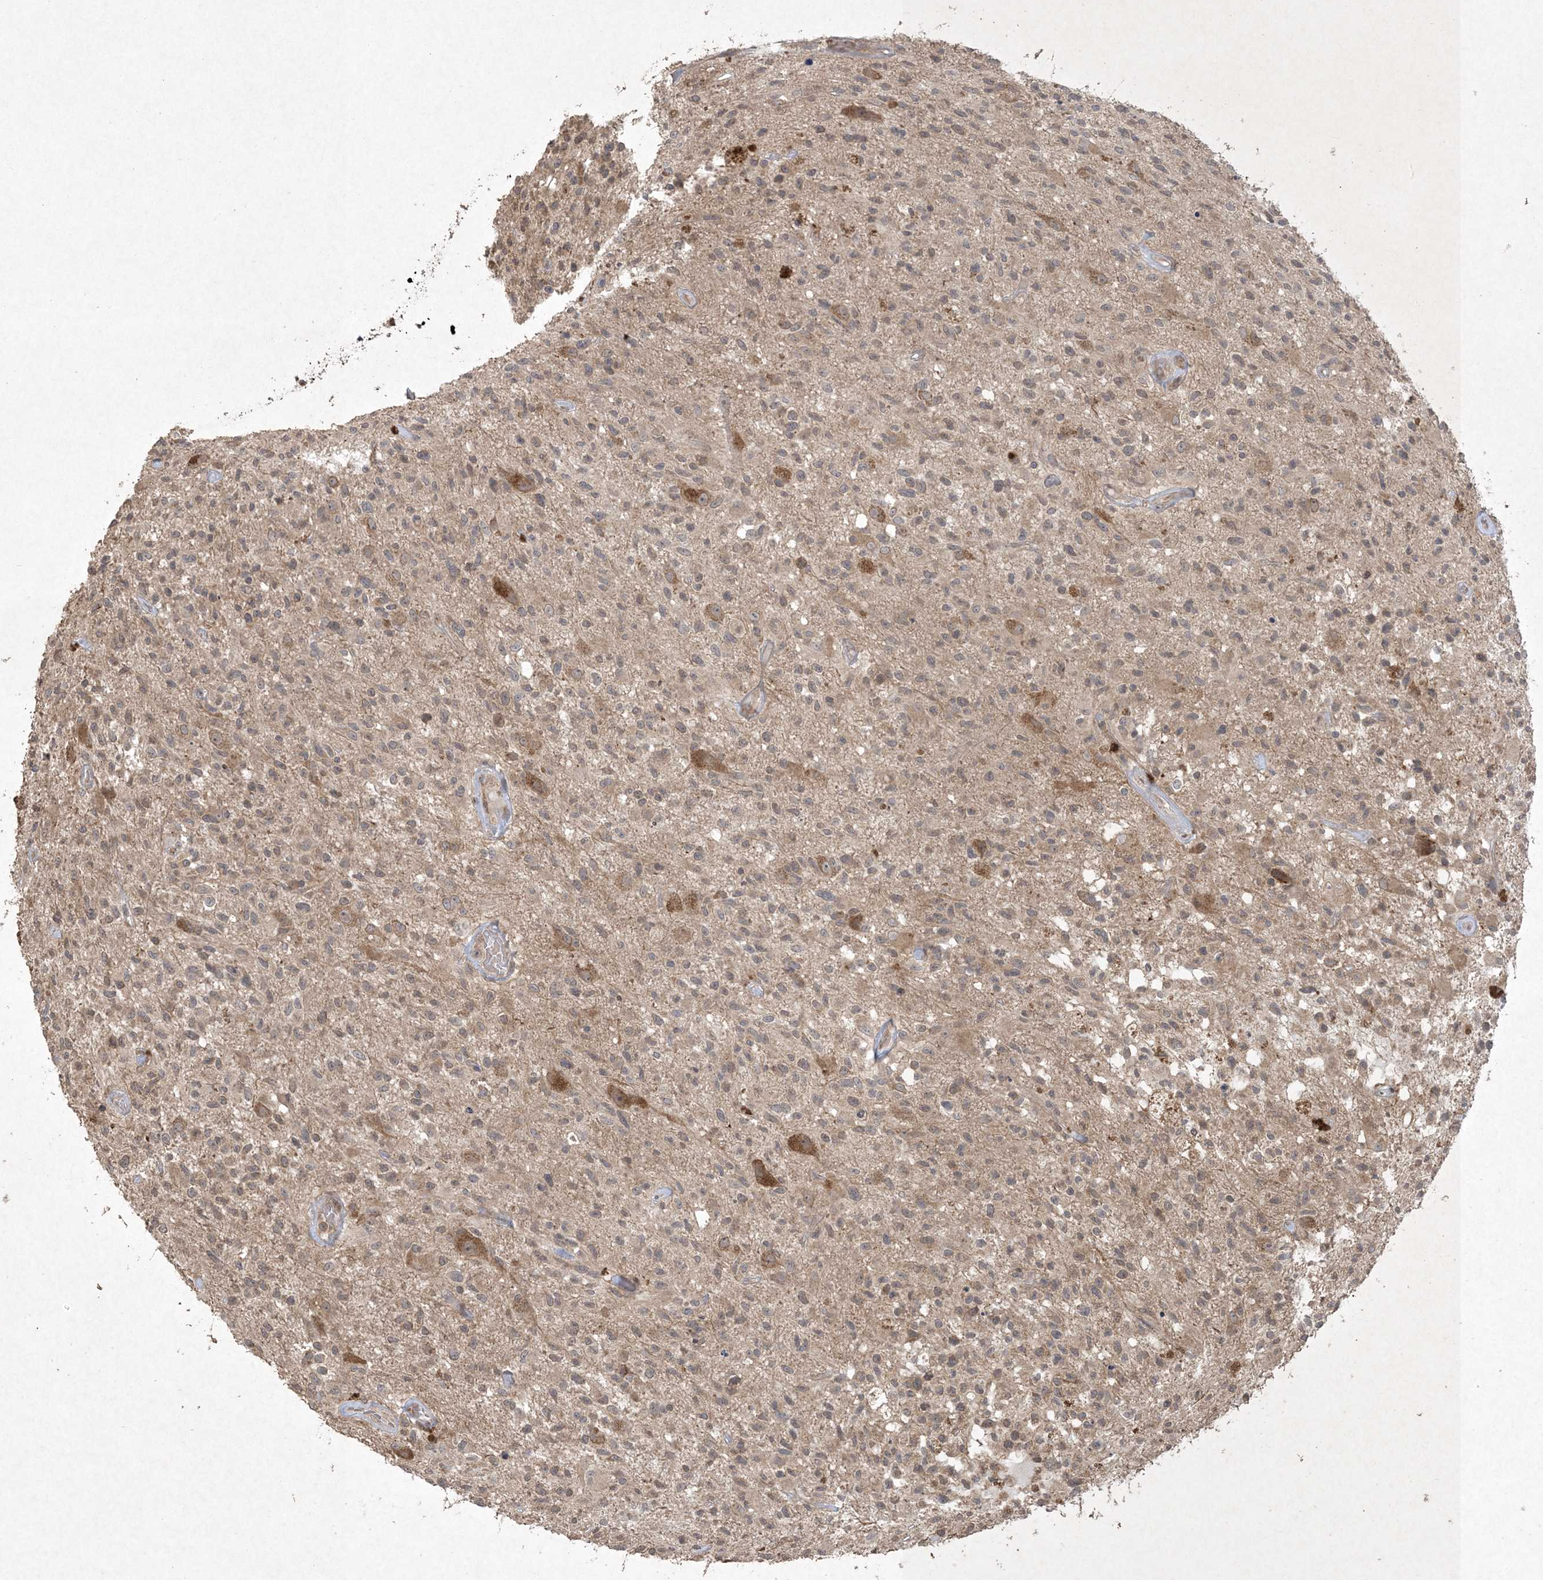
{"staining": {"intensity": "weak", "quantity": "25%-75%", "location": "cytoplasmic/membranous,nuclear"}, "tissue": "glioma", "cell_type": "Tumor cells", "image_type": "cancer", "snomed": [{"axis": "morphology", "description": "Glioma, malignant, High grade"}, {"axis": "morphology", "description": "Glioblastoma, NOS"}, {"axis": "topography", "description": "Brain"}], "caption": "Immunohistochemistry (IHC) photomicrograph of neoplastic tissue: human malignant glioma (high-grade) stained using immunohistochemistry reveals low levels of weak protein expression localized specifically in the cytoplasmic/membranous and nuclear of tumor cells, appearing as a cytoplasmic/membranous and nuclear brown color.", "gene": "NRBP2", "patient": {"sex": "male", "age": 60}}